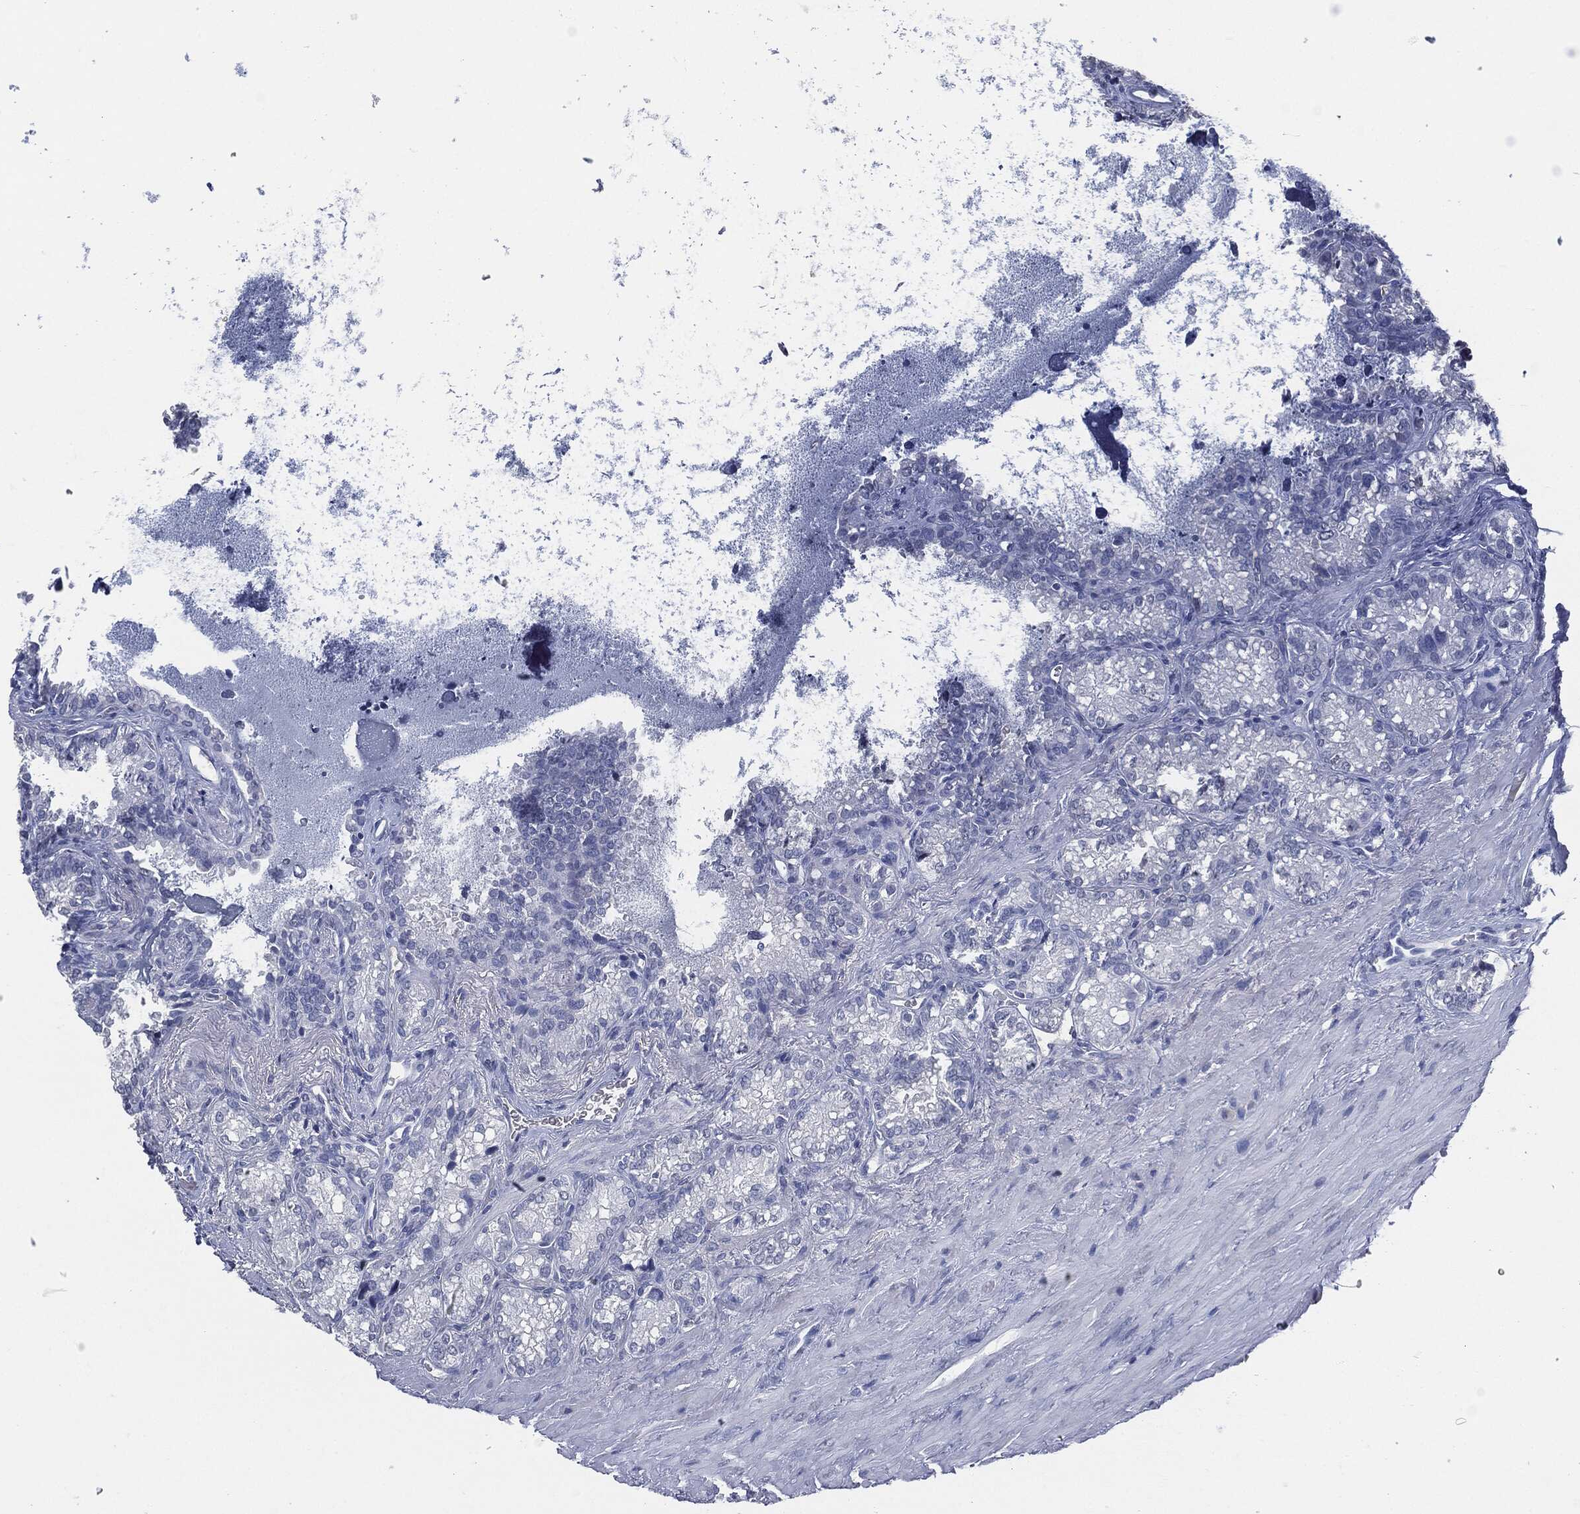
{"staining": {"intensity": "negative", "quantity": "none", "location": "none"}, "tissue": "seminal vesicle", "cell_type": "Glandular cells", "image_type": "normal", "snomed": [{"axis": "morphology", "description": "Normal tissue, NOS"}, {"axis": "topography", "description": "Seminal veicle"}], "caption": "Glandular cells are negative for protein expression in benign human seminal vesicle.", "gene": "SIGLEC7", "patient": {"sex": "male", "age": 68}}